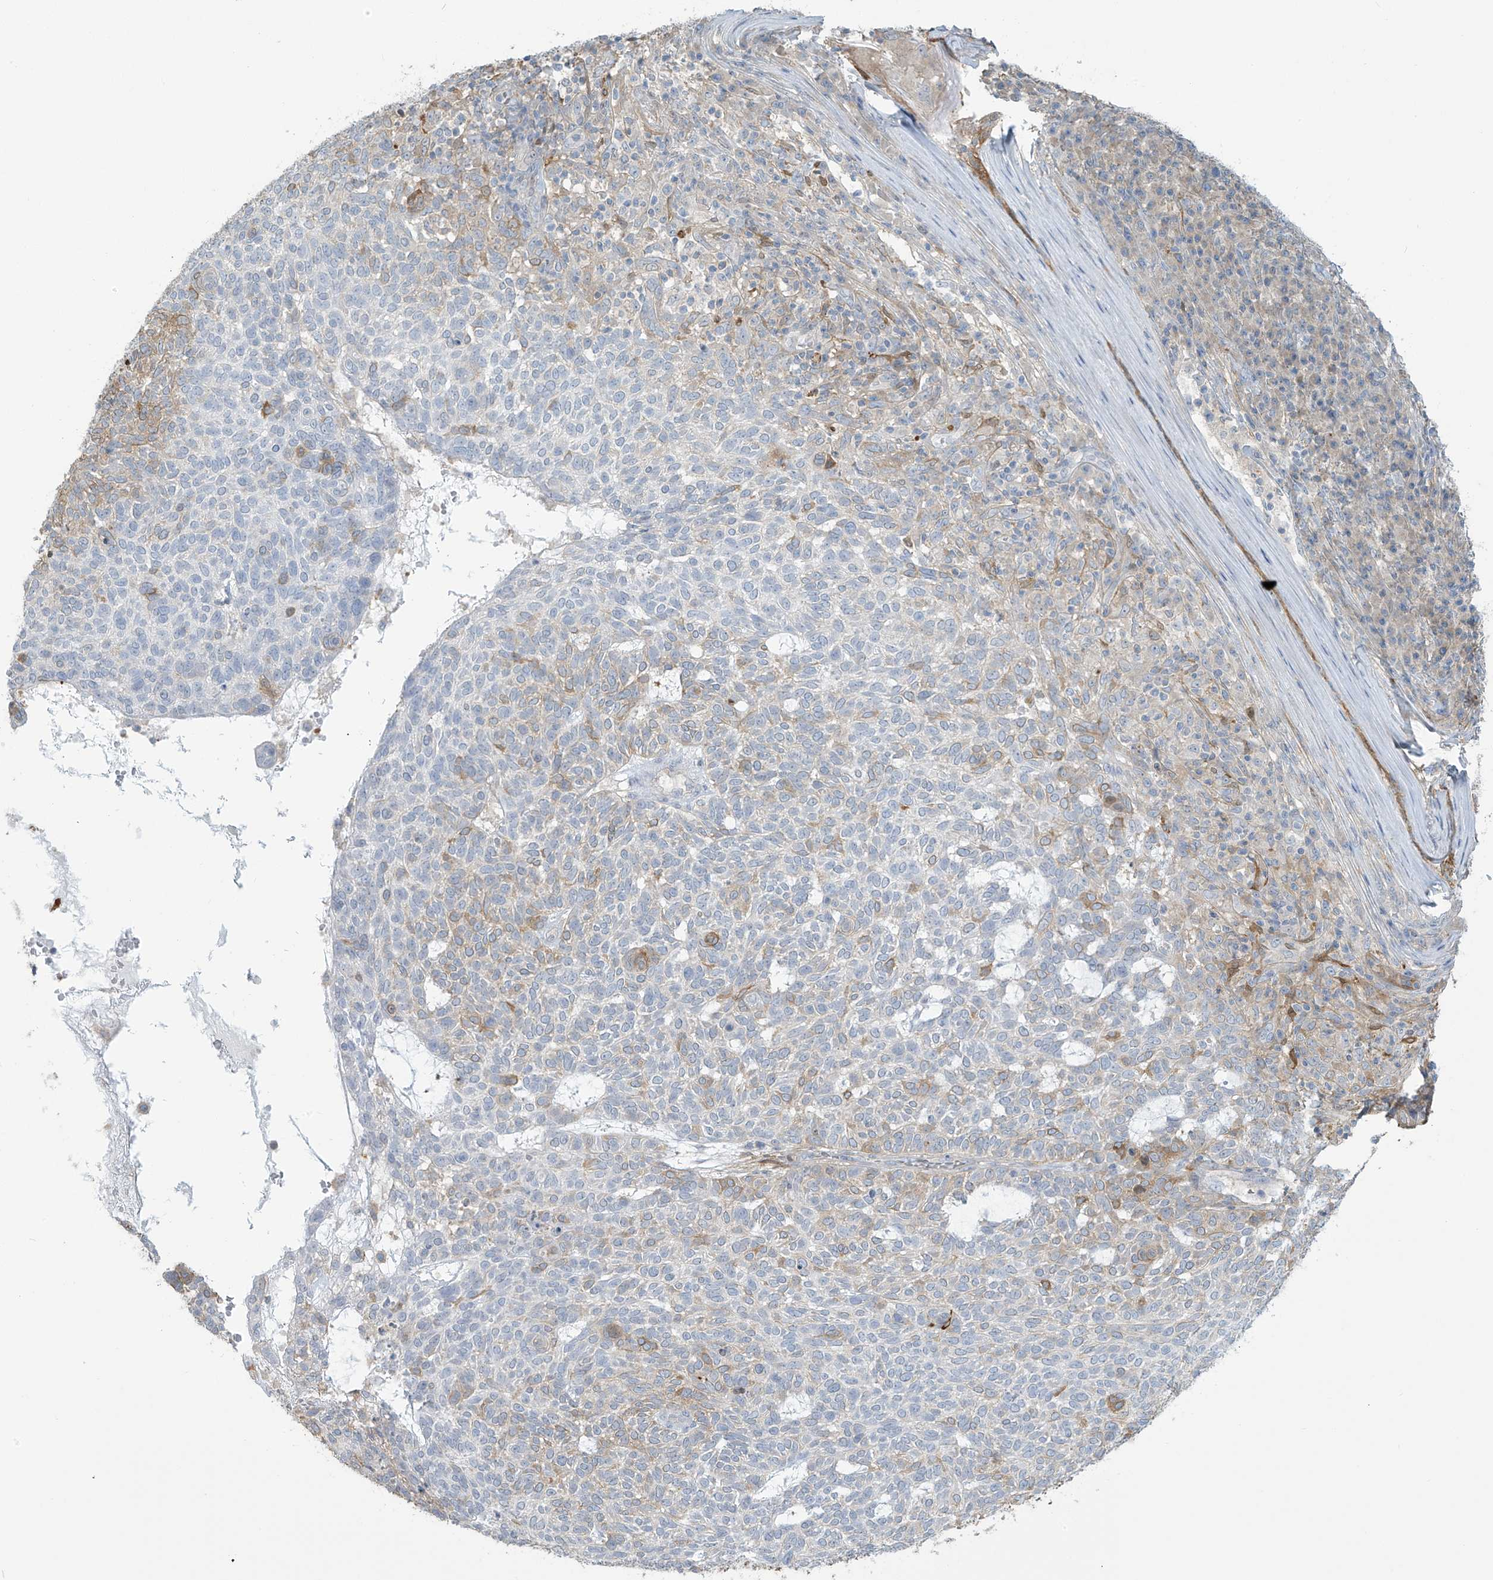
{"staining": {"intensity": "negative", "quantity": "none", "location": "none"}, "tissue": "skin cancer", "cell_type": "Tumor cells", "image_type": "cancer", "snomed": [{"axis": "morphology", "description": "Squamous cell carcinoma, NOS"}, {"axis": "topography", "description": "Skin"}], "caption": "This is an IHC micrograph of skin cancer. There is no positivity in tumor cells.", "gene": "TAGAP", "patient": {"sex": "female", "age": 90}}